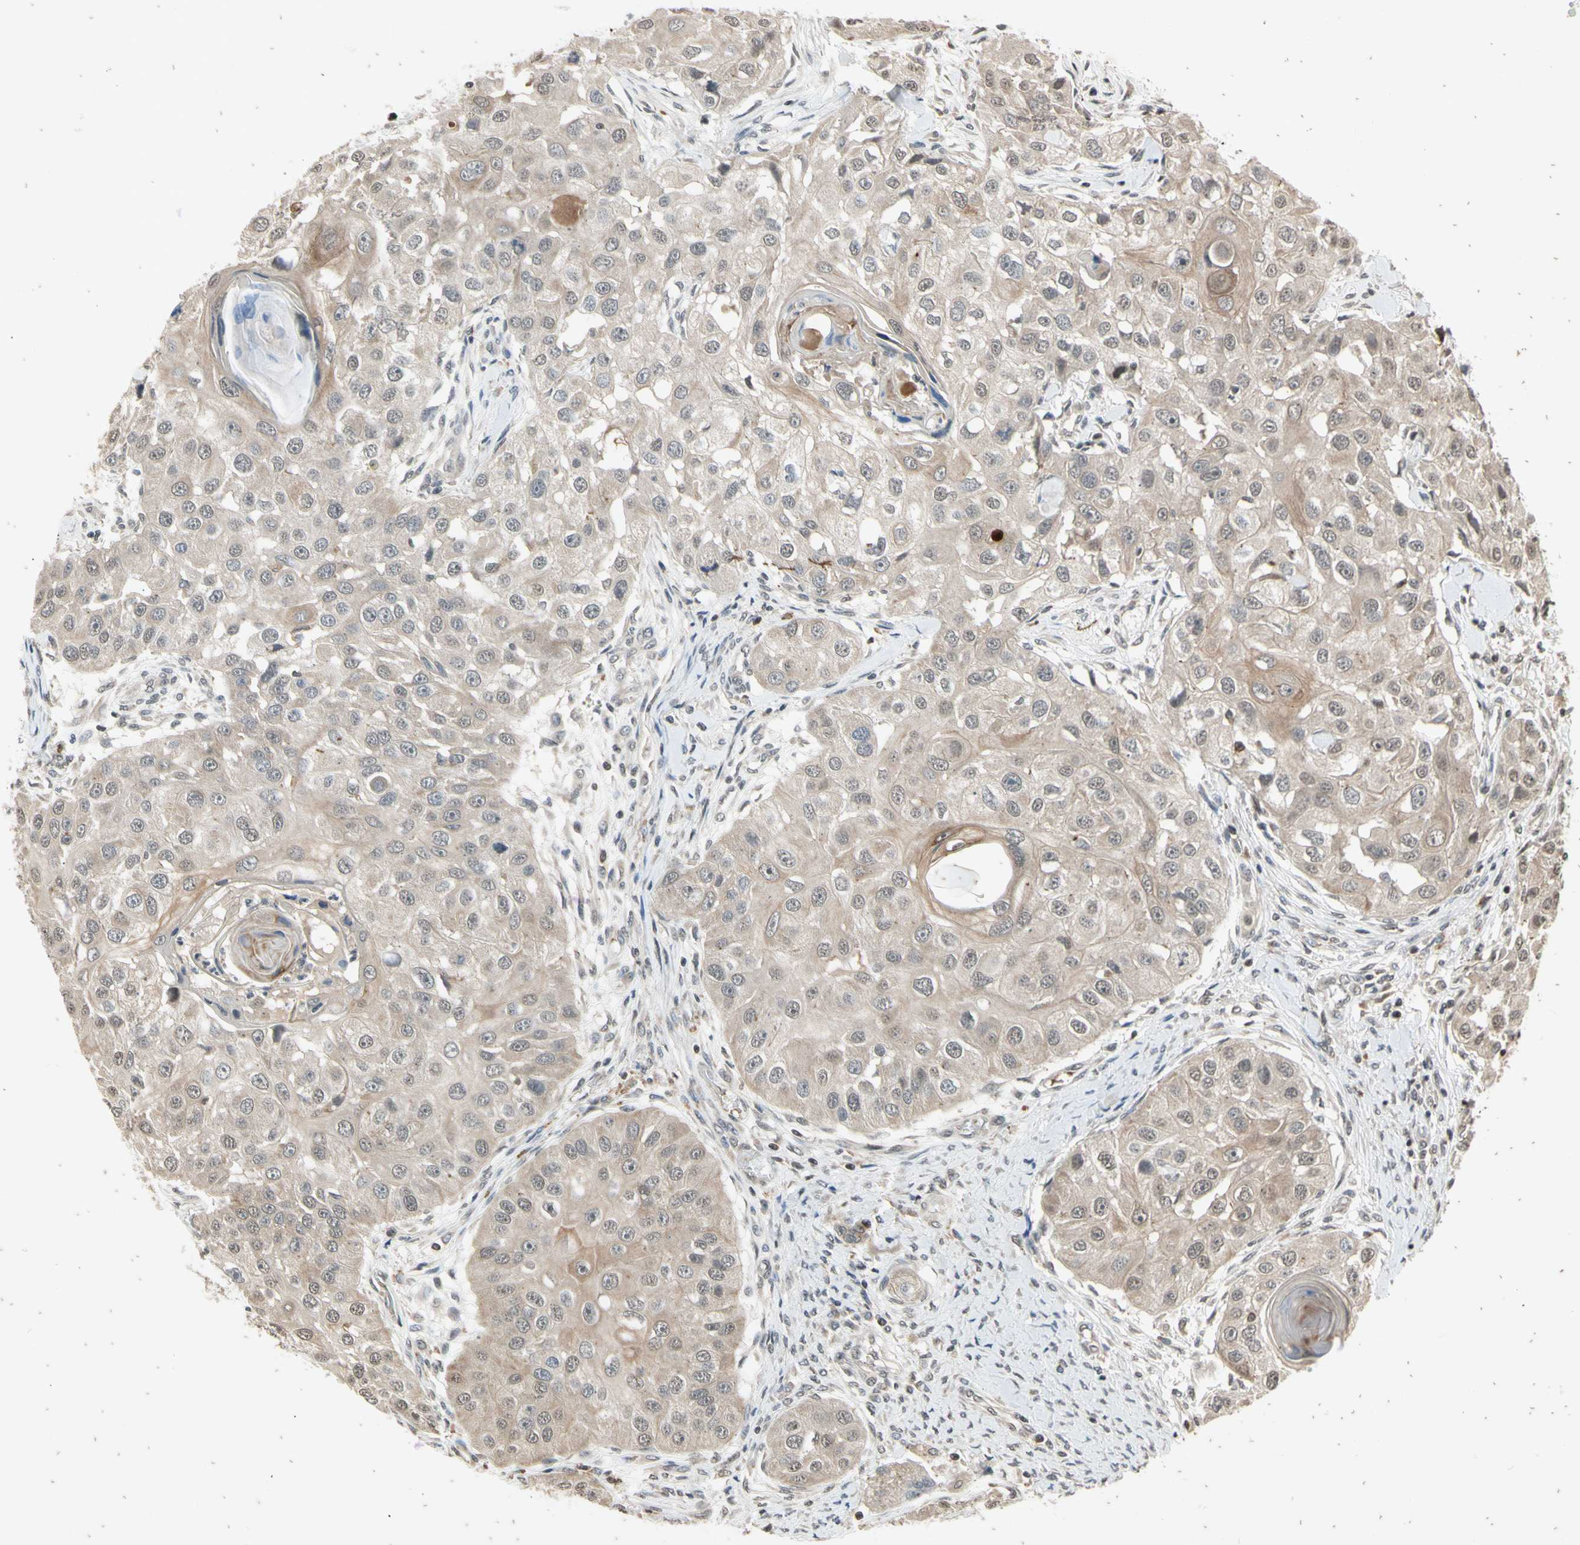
{"staining": {"intensity": "weak", "quantity": ">75%", "location": "cytoplasmic/membranous"}, "tissue": "head and neck cancer", "cell_type": "Tumor cells", "image_type": "cancer", "snomed": [{"axis": "morphology", "description": "Normal tissue, NOS"}, {"axis": "morphology", "description": "Squamous cell carcinoma, NOS"}, {"axis": "topography", "description": "Skeletal muscle"}, {"axis": "topography", "description": "Head-Neck"}], "caption": "Tumor cells show low levels of weak cytoplasmic/membranous expression in about >75% of cells in human squamous cell carcinoma (head and neck).", "gene": "EFNB2", "patient": {"sex": "male", "age": 51}}